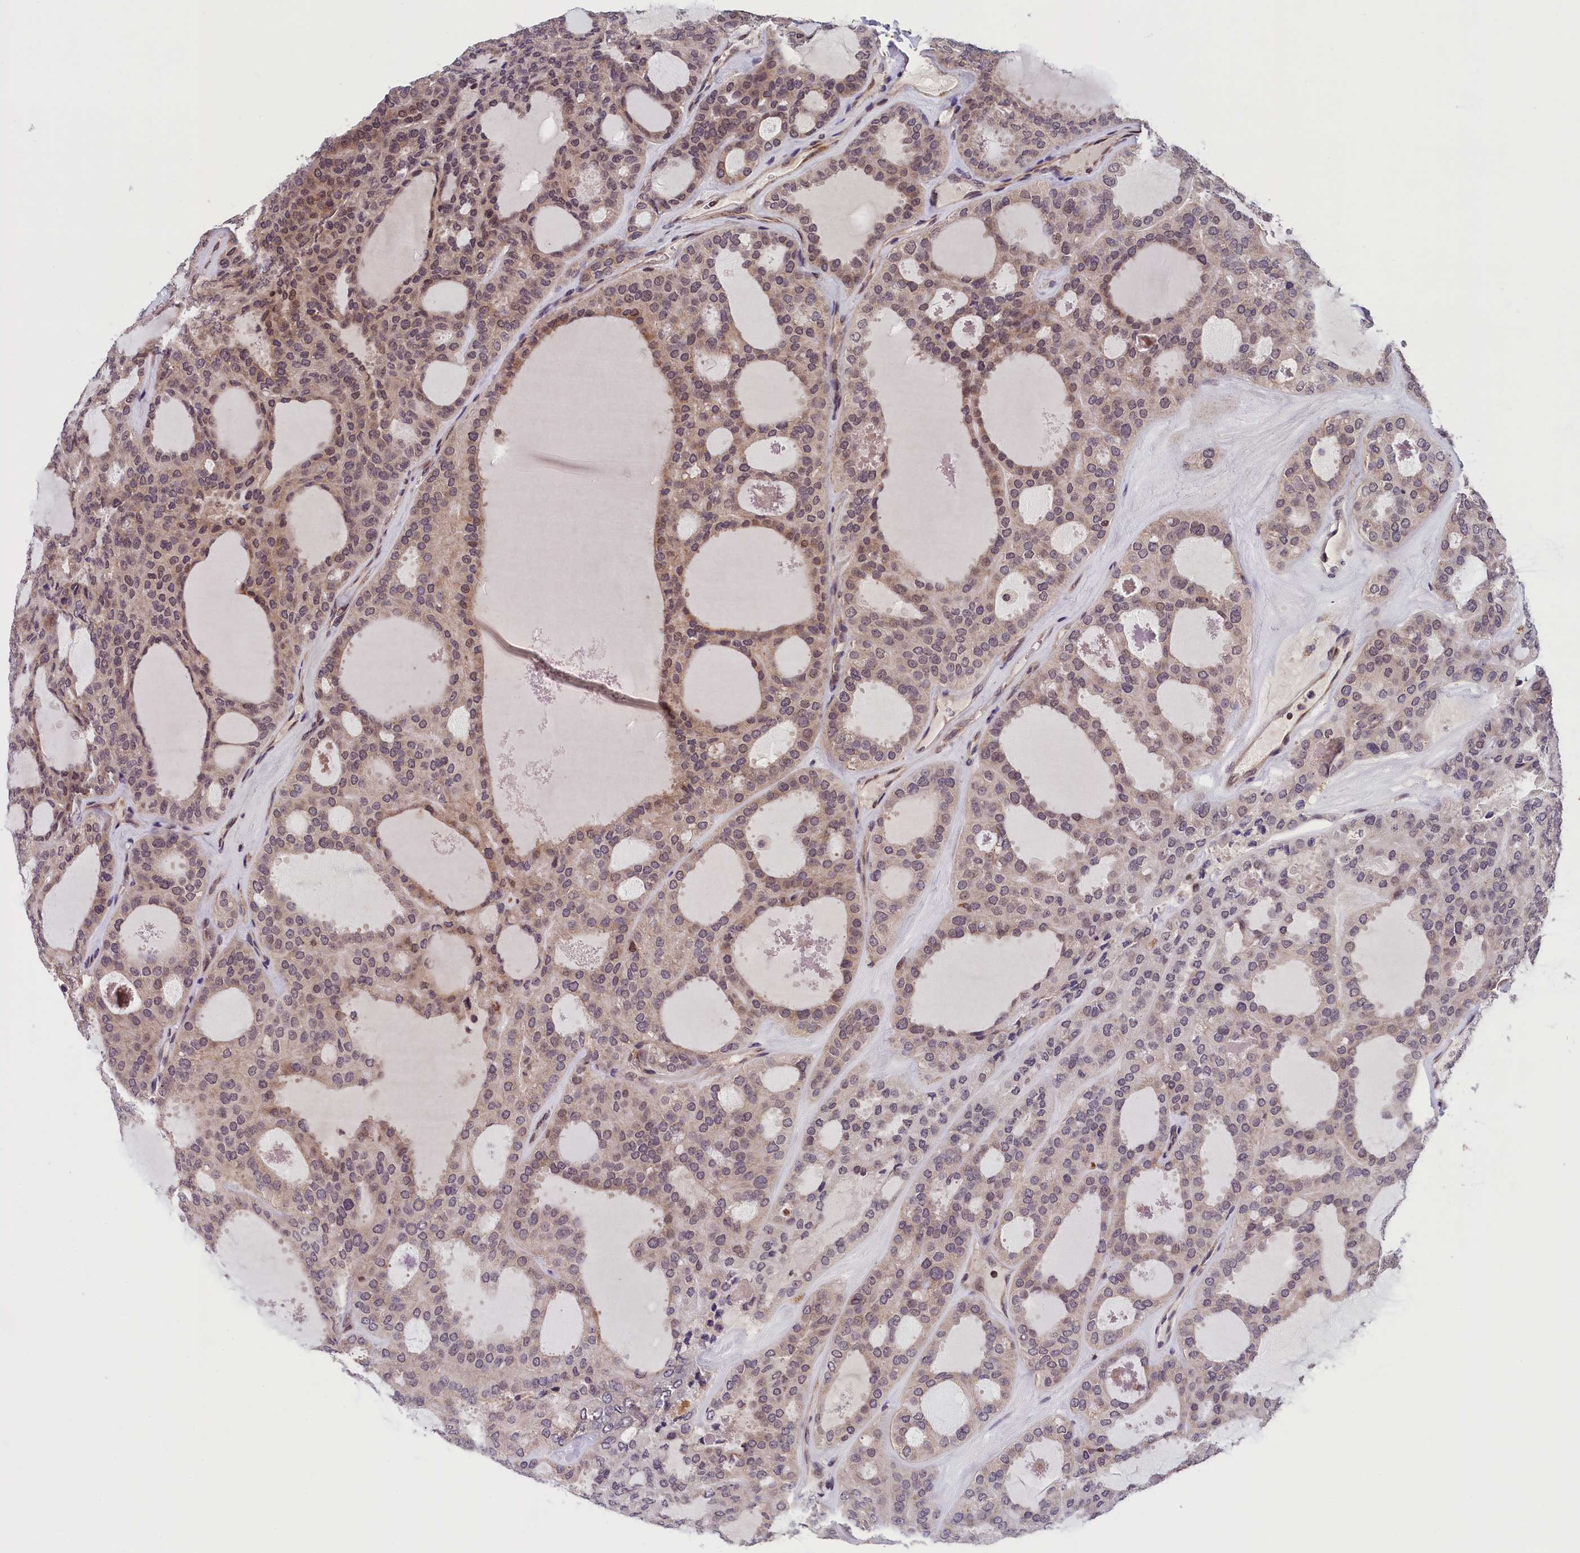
{"staining": {"intensity": "weak", "quantity": "25%-75%", "location": "cytoplasmic/membranous,nuclear"}, "tissue": "thyroid cancer", "cell_type": "Tumor cells", "image_type": "cancer", "snomed": [{"axis": "morphology", "description": "Follicular adenoma carcinoma, NOS"}, {"axis": "topography", "description": "Thyroid gland"}], "caption": "A high-resolution micrograph shows IHC staining of thyroid cancer (follicular adenoma carcinoma), which shows weak cytoplasmic/membranous and nuclear positivity in approximately 25%-75% of tumor cells.", "gene": "KCNK6", "patient": {"sex": "male", "age": 75}}